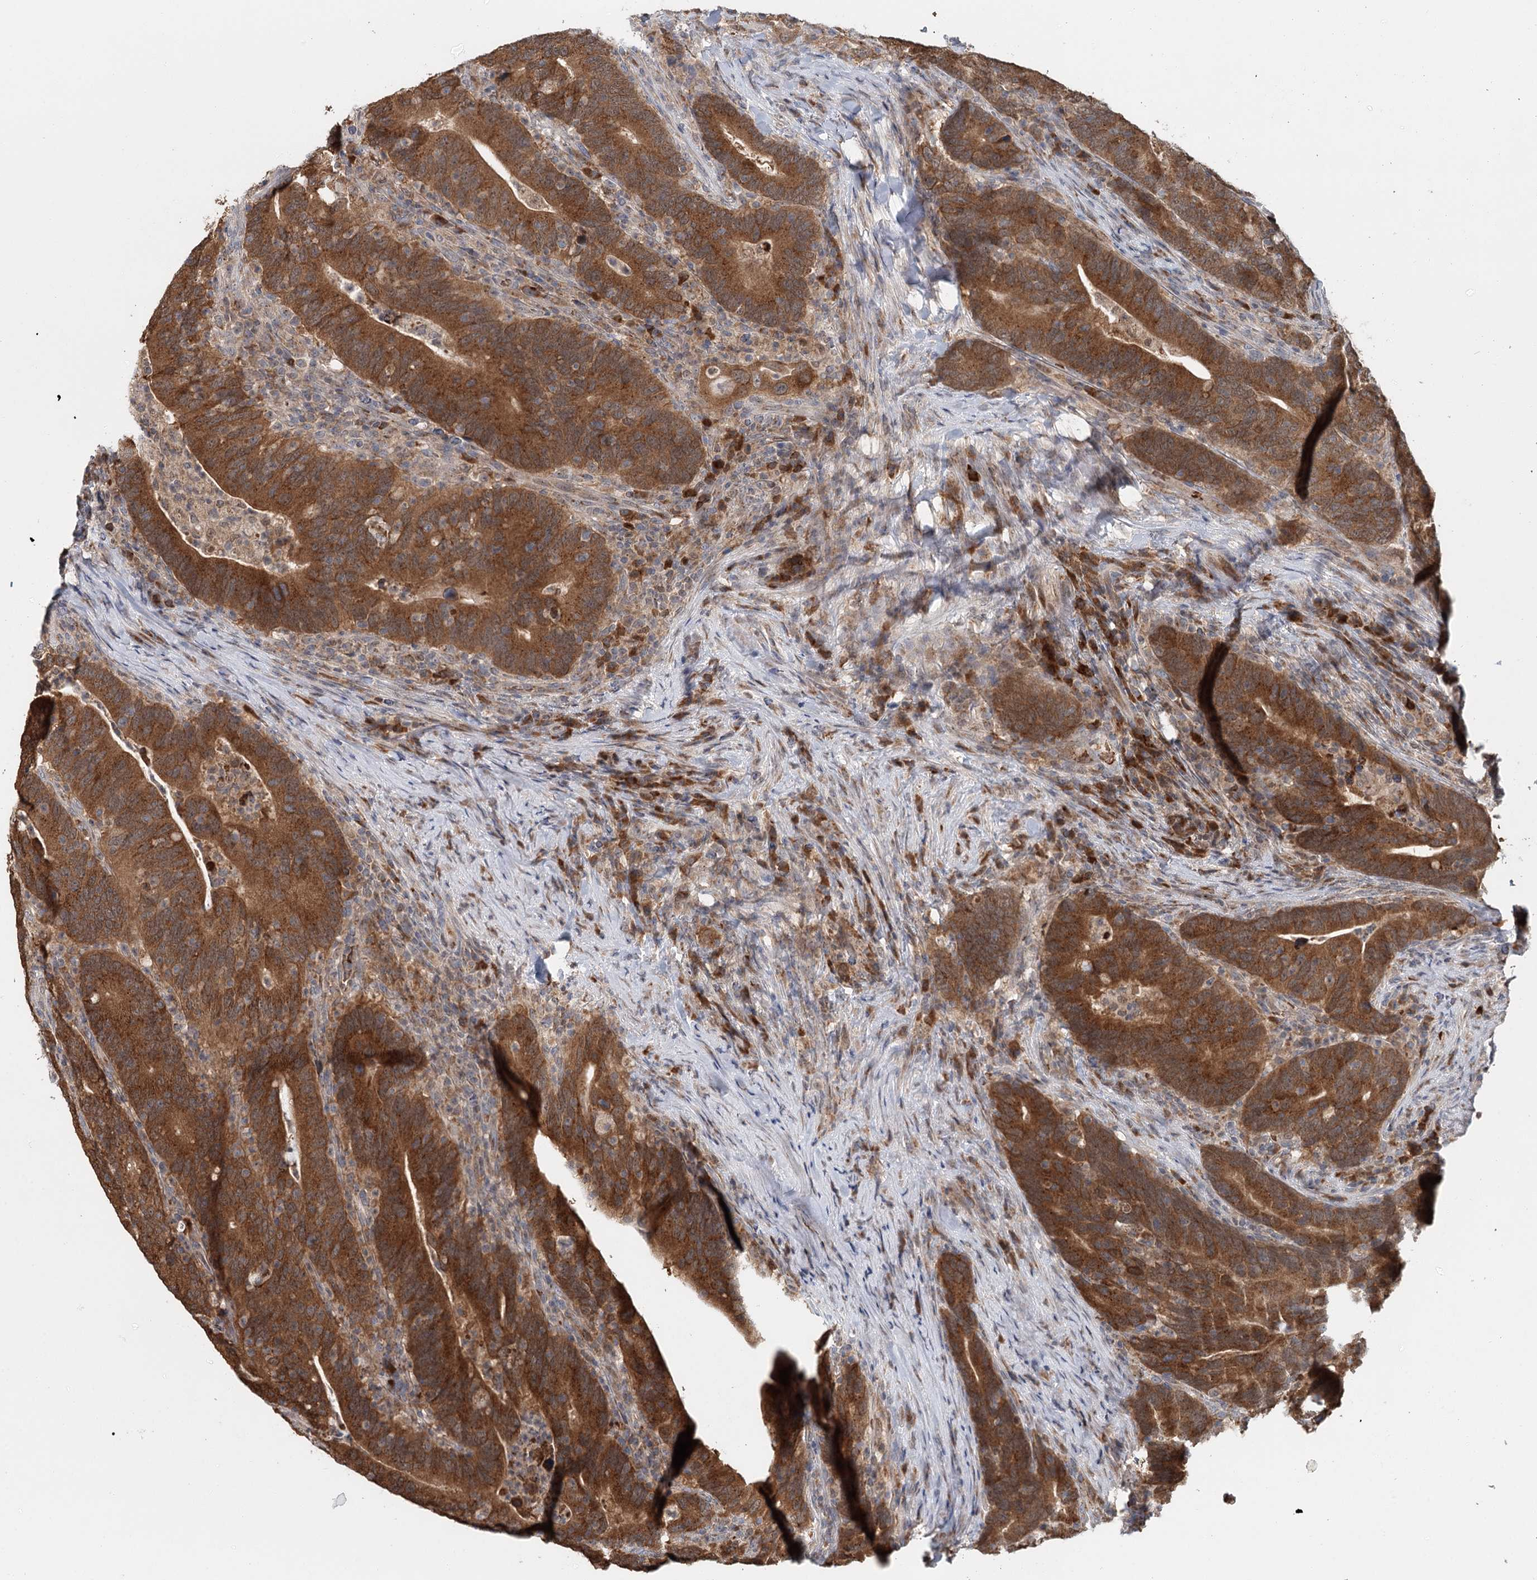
{"staining": {"intensity": "moderate", "quantity": ">75%", "location": "cytoplasmic/membranous"}, "tissue": "colorectal cancer", "cell_type": "Tumor cells", "image_type": "cancer", "snomed": [{"axis": "morphology", "description": "Adenocarcinoma, NOS"}, {"axis": "topography", "description": "Colon"}], "caption": "Brown immunohistochemical staining in human colorectal cancer (adenocarcinoma) shows moderate cytoplasmic/membranous staining in approximately >75% of tumor cells.", "gene": "ADK", "patient": {"sex": "female", "age": 66}}